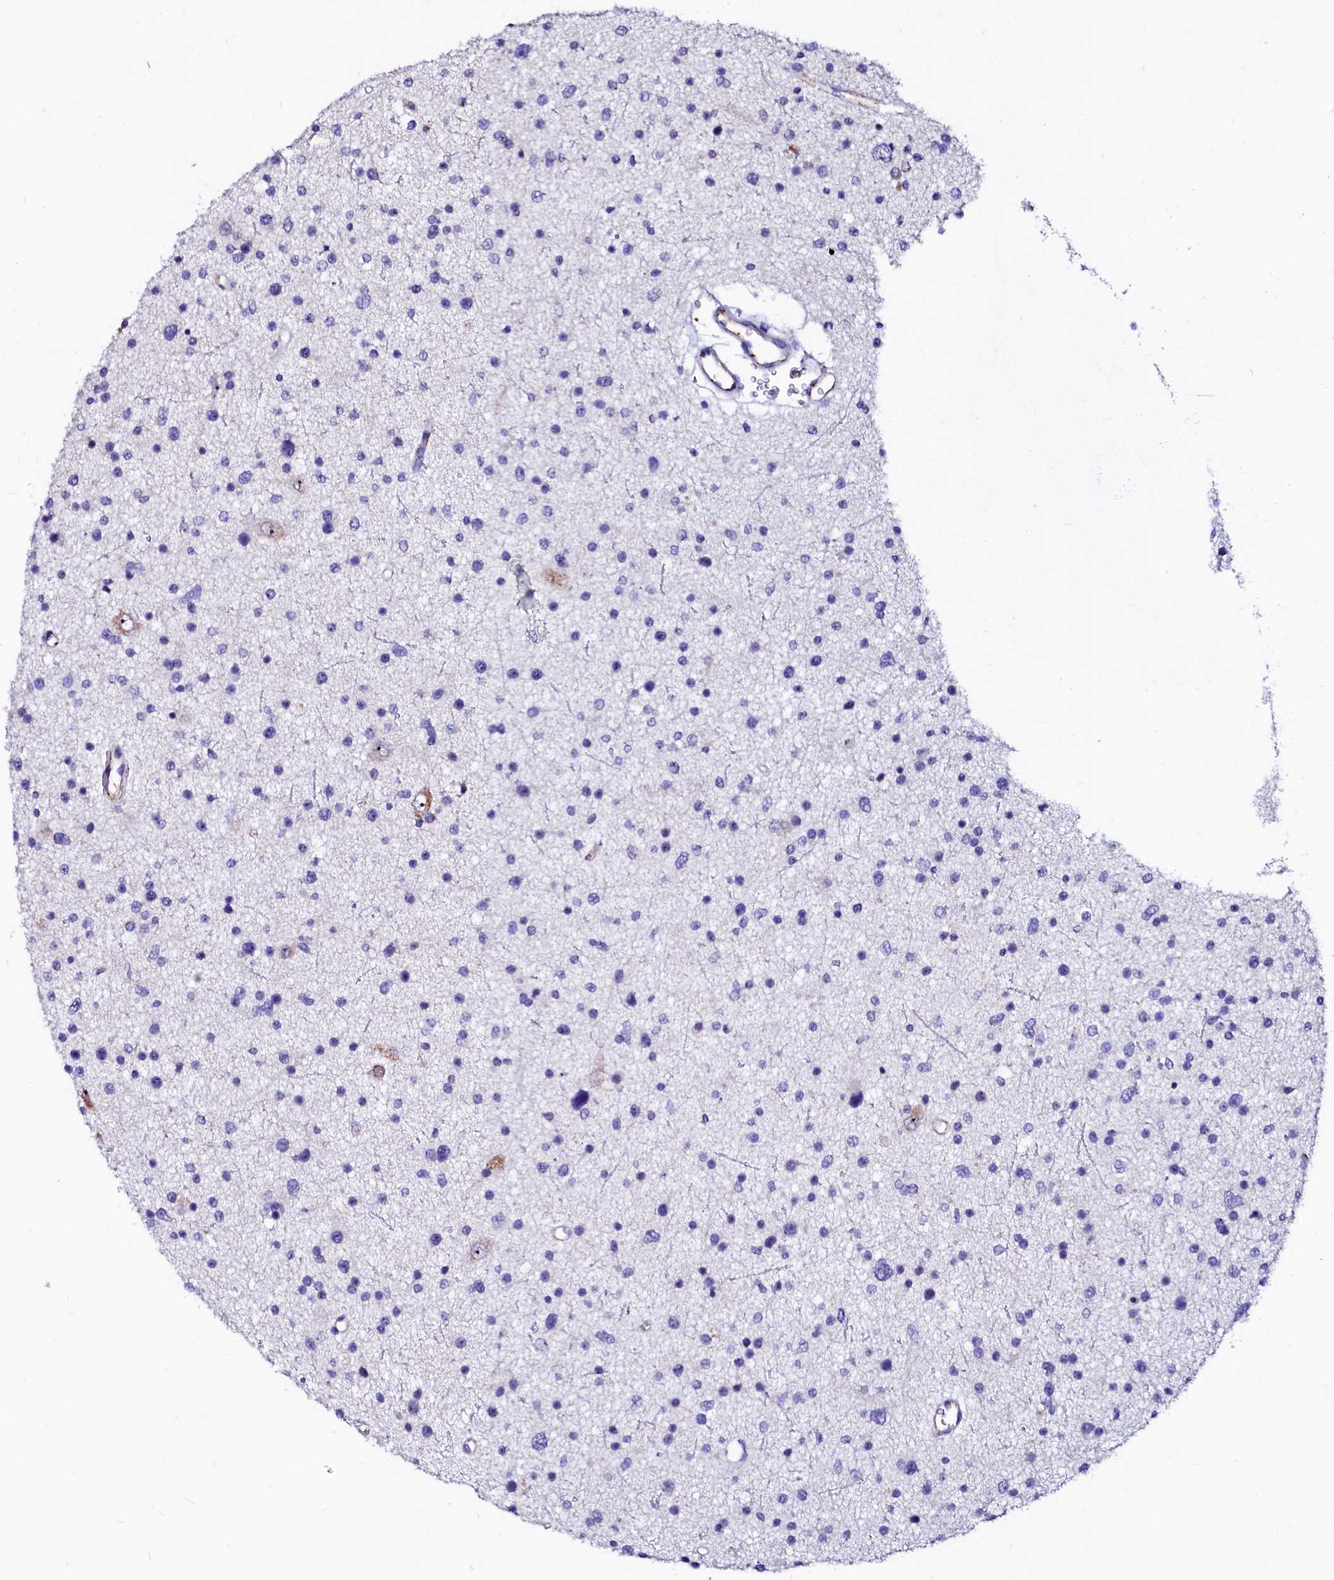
{"staining": {"intensity": "negative", "quantity": "none", "location": "none"}, "tissue": "glioma", "cell_type": "Tumor cells", "image_type": "cancer", "snomed": [{"axis": "morphology", "description": "Glioma, malignant, Low grade"}, {"axis": "topography", "description": "Brain"}], "caption": "Immunohistochemistry histopathology image of human low-grade glioma (malignant) stained for a protein (brown), which reveals no expression in tumor cells.", "gene": "RAB27A", "patient": {"sex": "female", "age": 37}}